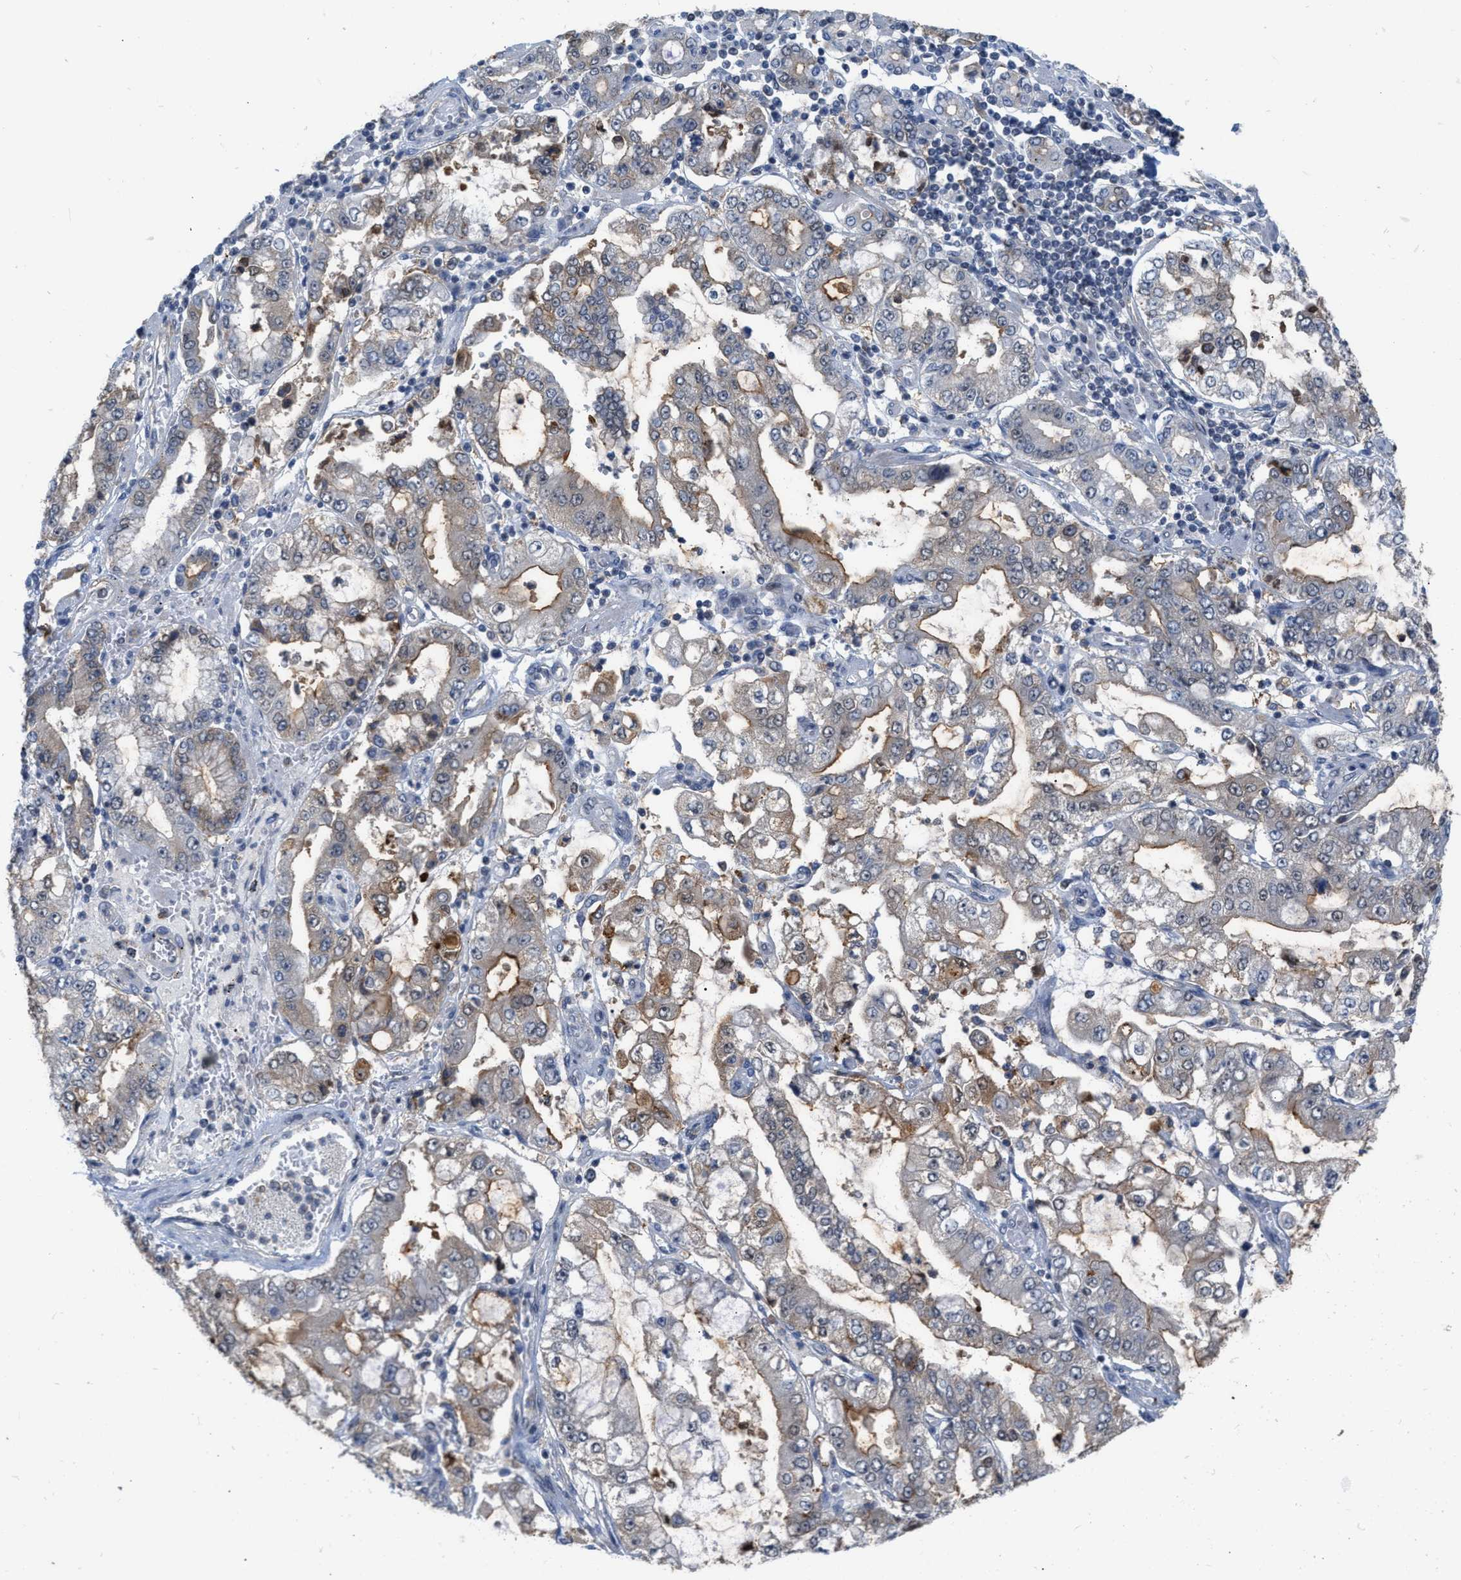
{"staining": {"intensity": "moderate", "quantity": ">75%", "location": "cytoplasmic/membranous"}, "tissue": "stomach cancer", "cell_type": "Tumor cells", "image_type": "cancer", "snomed": [{"axis": "morphology", "description": "Adenocarcinoma, NOS"}, {"axis": "topography", "description": "Stomach"}], "caption": "Moderate cytoplasmic/membranous protein staining is appreciated in about >75% of tumor cells in stomach cancer (adenocarcinoma).", "gene": "BAIAP2L1", "patient": {"sex": "male", "age": 76}}